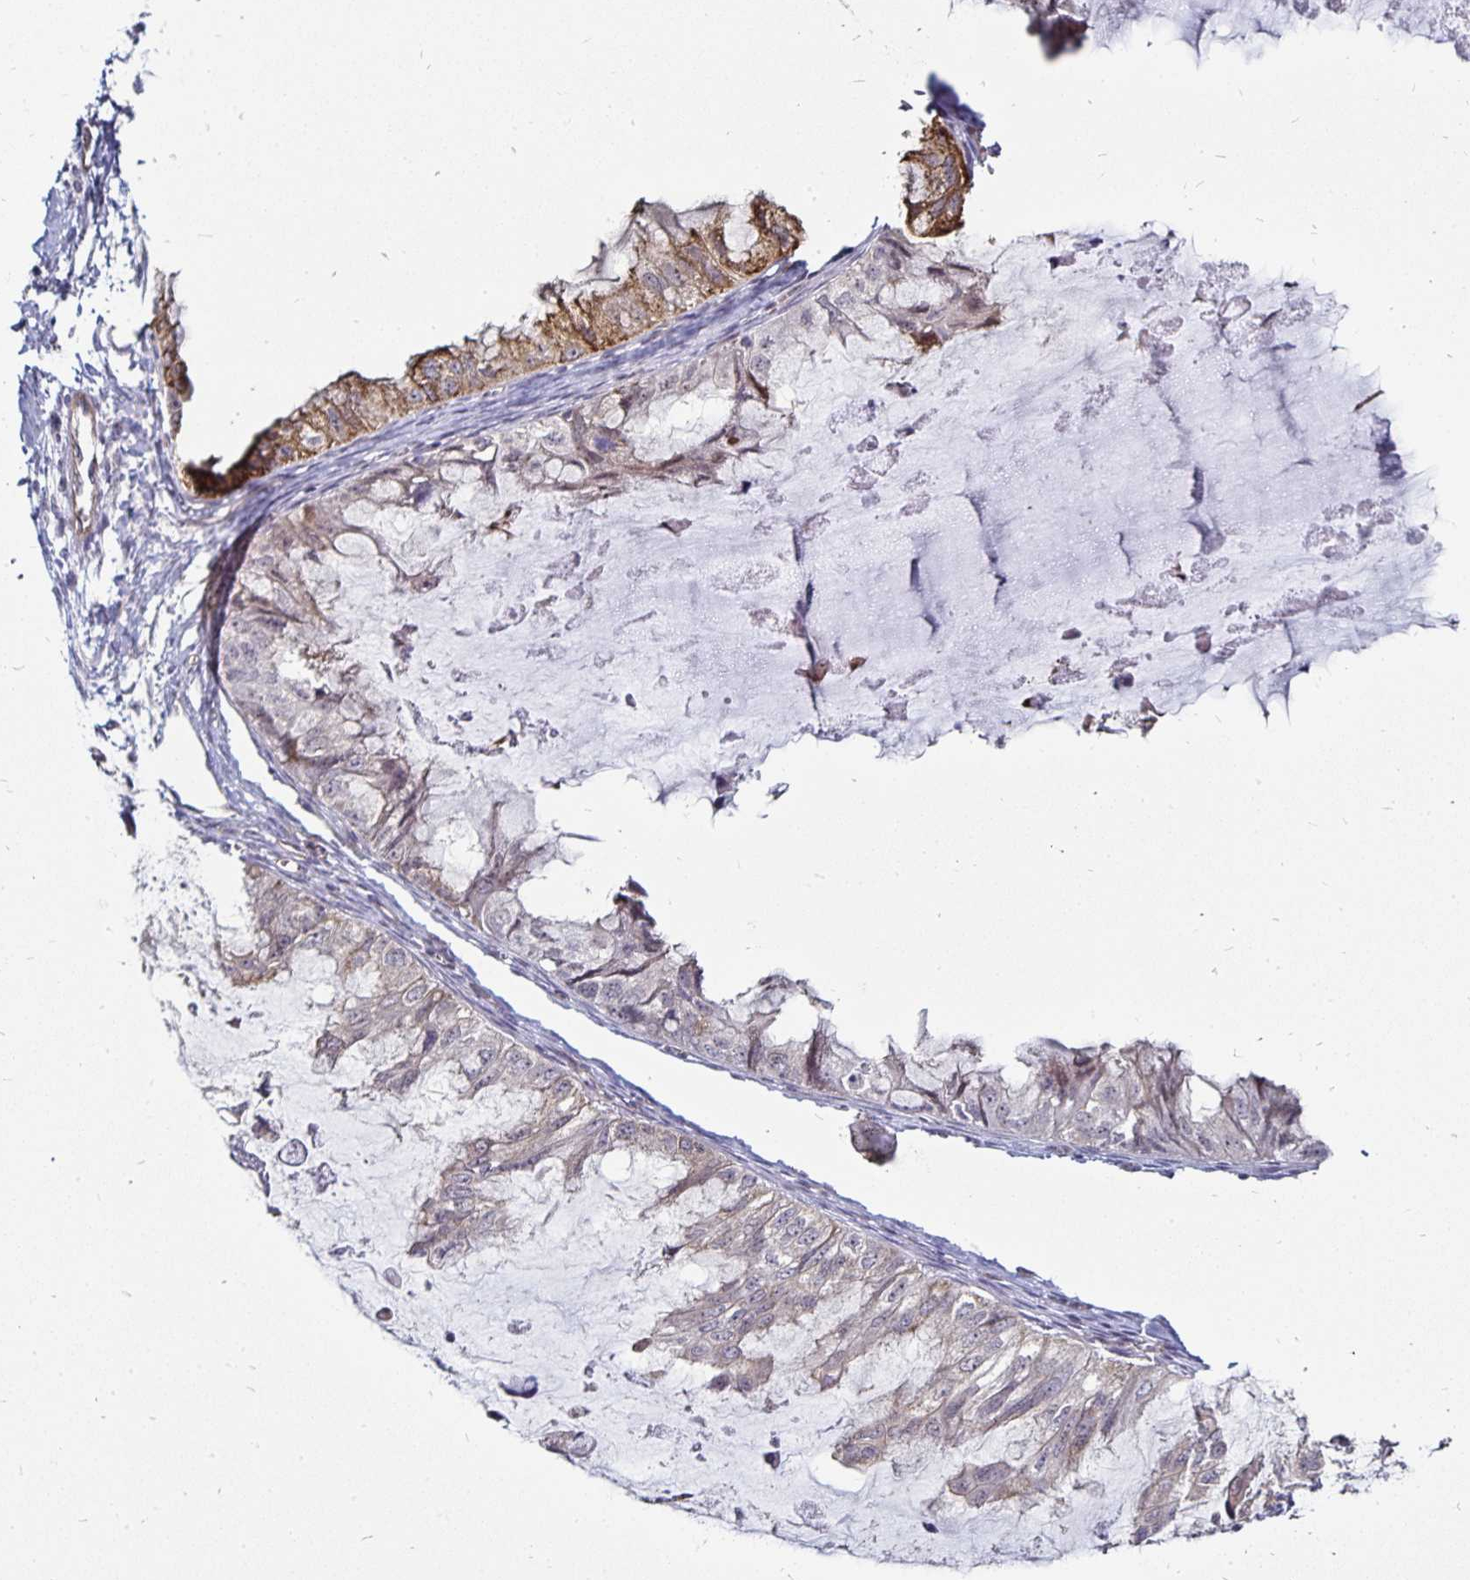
{"staining": {"intensity": "weak", "quantity": "25%-75%", "location": "cytoplasmic/membranous"}, "tissue": "ovarian cancer", "cell_type": "Tumor cells", "image_type": "cancer", "snomed": [{"axis": "morphology", "description": "Cystadenocarcinoma, mucinous, NOS"}, {"axis": "topography", "description": "Ovary"}], "caption": "High-magnification brightfield microscopy of ovarian mucinous cystadenocarcinoma stained with DAB (3,3'-diaminobenzidine) (brown) and counterstained with hematoxylin (blue). tumor cells exhibit weak cytoplasmic/membranous staining is seen in about25%-75% of cells.", "gene": "CYP27A1", "patient": {"sex": "female", "age": 72}}